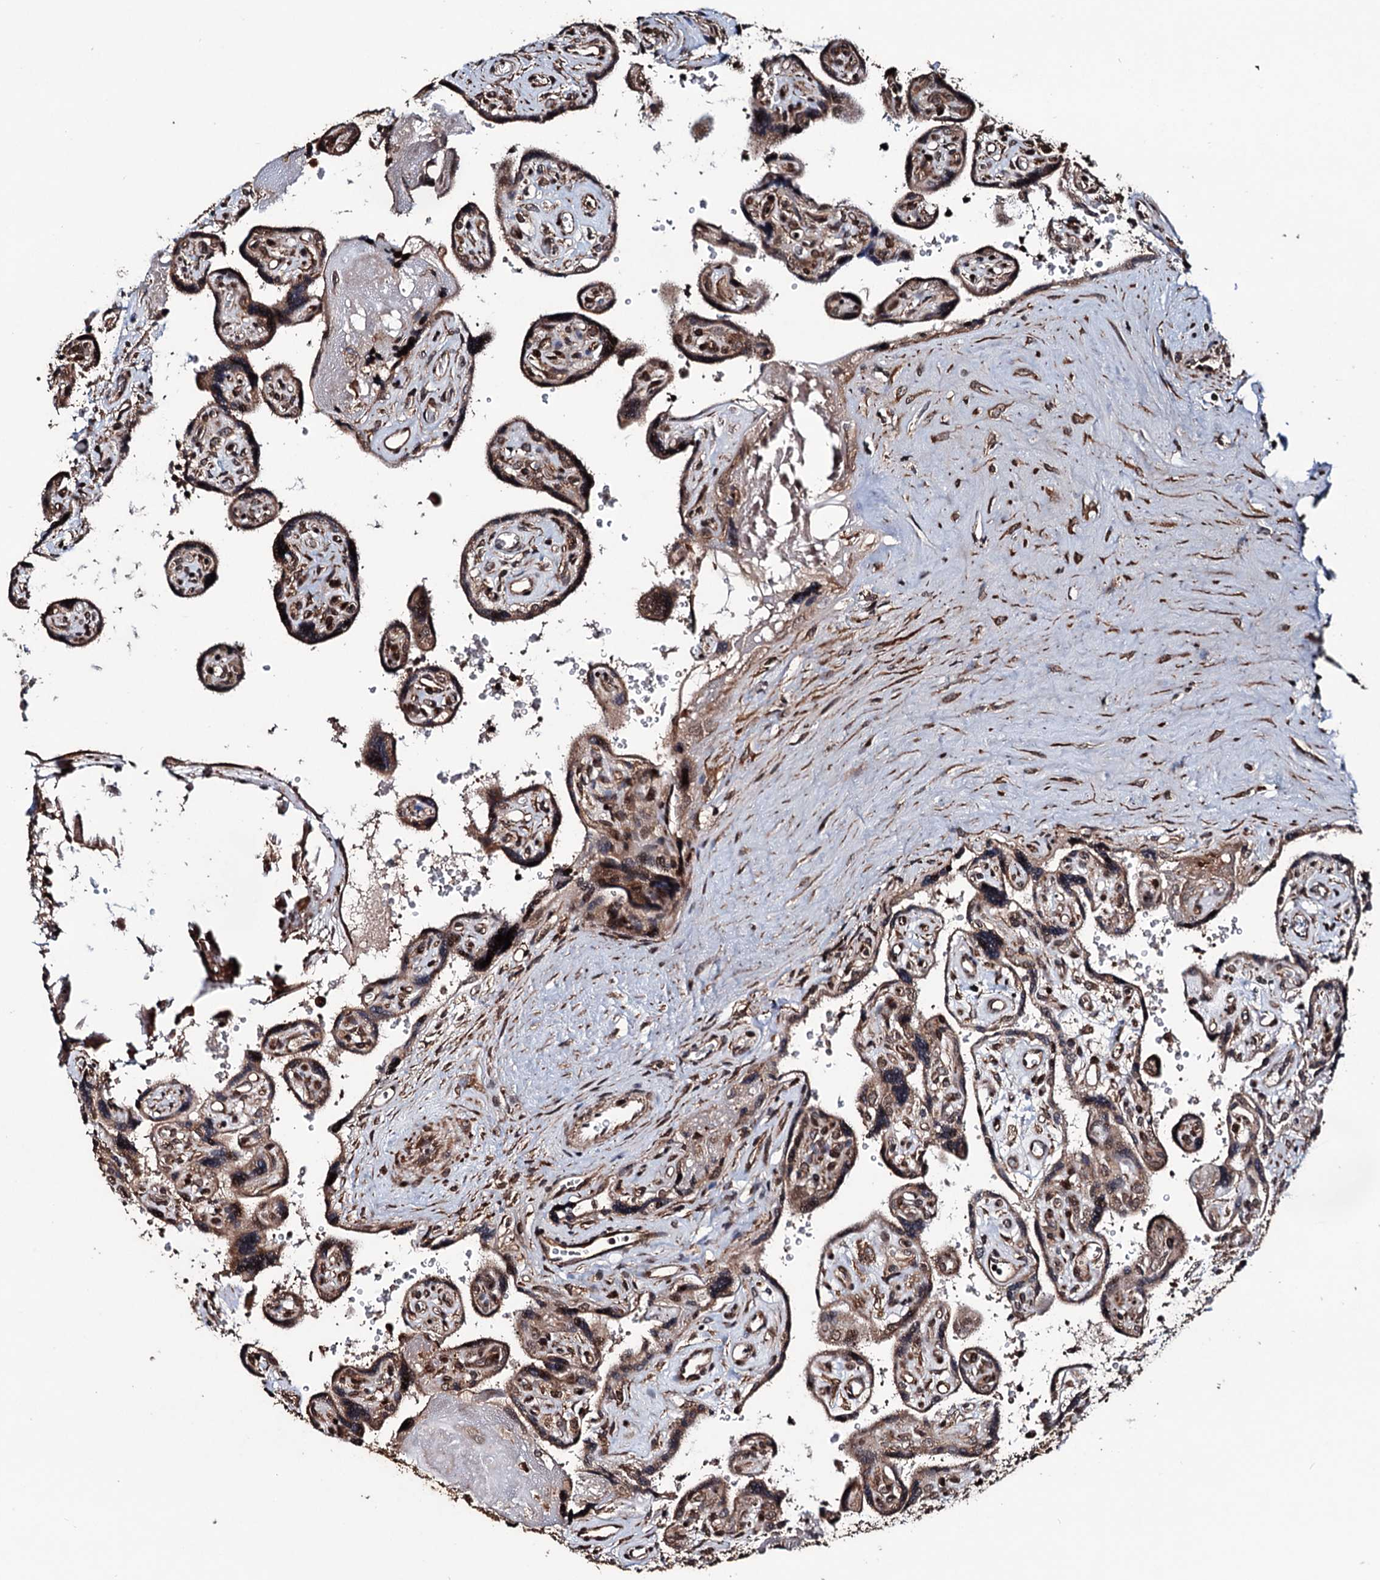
{"staining": {"intensity": "strong", "quantity": ">75%", "location": "cytoplasmic/membranous,nuclear"}, "tissue": "placenta", "cell_type": "Trophoblastic cells", "image_type": "normal", "snomed": [{"axis": "morphology", "description": "Normal tissue, NOS"}, {"axis": "topography", "description": "Placenta"}], "caption": "DAB immunohistochemical staining of benign human placenta displays strong cytoplasmic/membranous,nuclear protein expression in about >75% of trophoblastic cells.", "gene": "EYA4", "patient": {"sex": "female", "age": 39}}